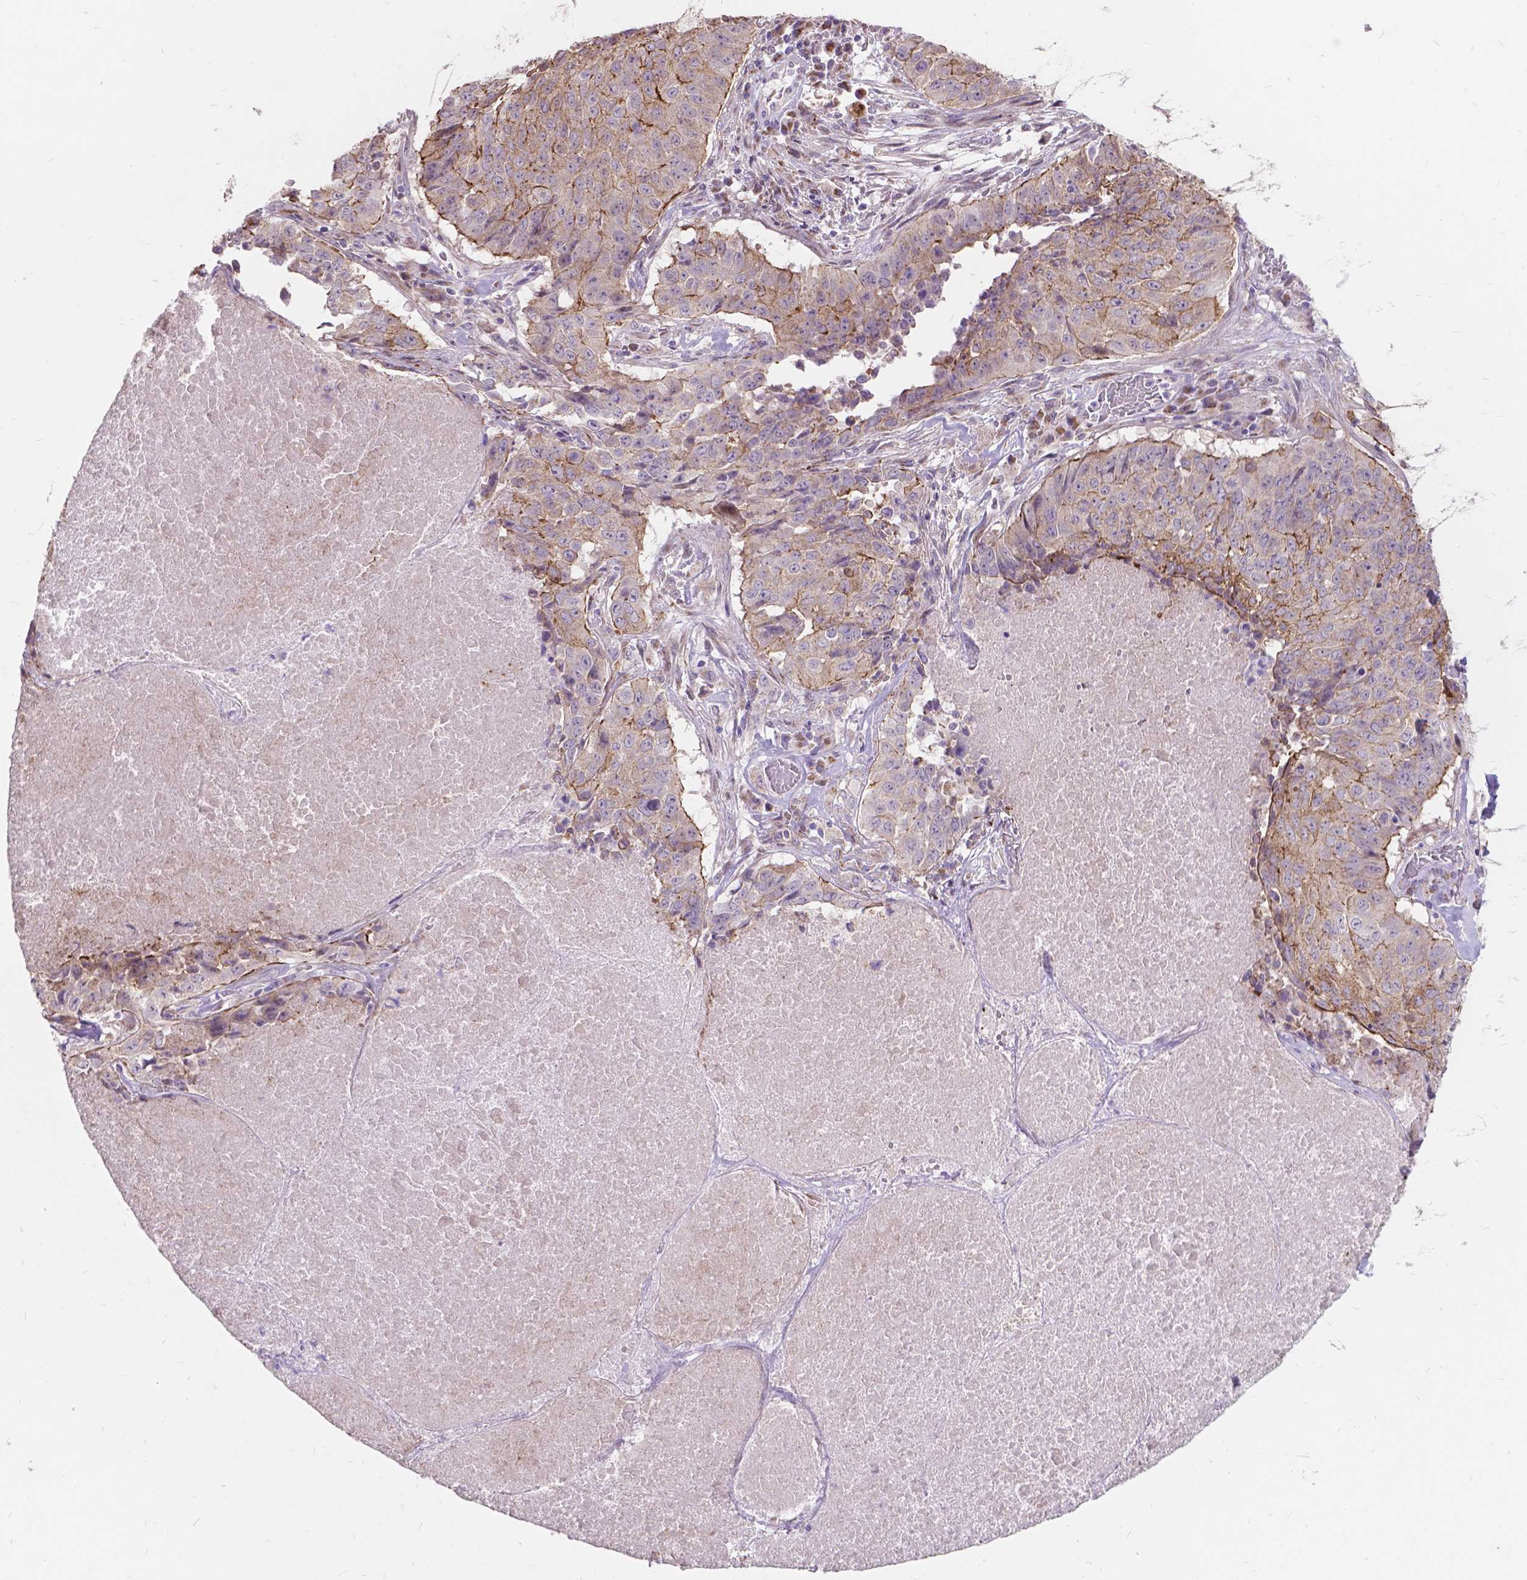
{"staining": {"intensity": "weak", "quantity": "25%-75%", "location": "cytoplasmic/membranous"}, "tissue": "lung cancer", "cell_type": "Tumor cells", "image_type": "cancer", "snomed": [{"axis": "morphology", "description": "Normal tissue, NOS"}, {"axis": "morphology", "description": "Squamous cell carcinoma, NOS"}, {"axis": "topography", "description": "Bronchus"}, {"axis": "topography", "description": "Lung"}], "caption": "Immunohistochemical staining of lung squamous cell carcinoma displays low levels of weak cytoplasmic/membranous protein expression in approximately 25%-75% of tumor cells.", "gene": "MYH14", "patient": {"sex": "male", "age": 64}}